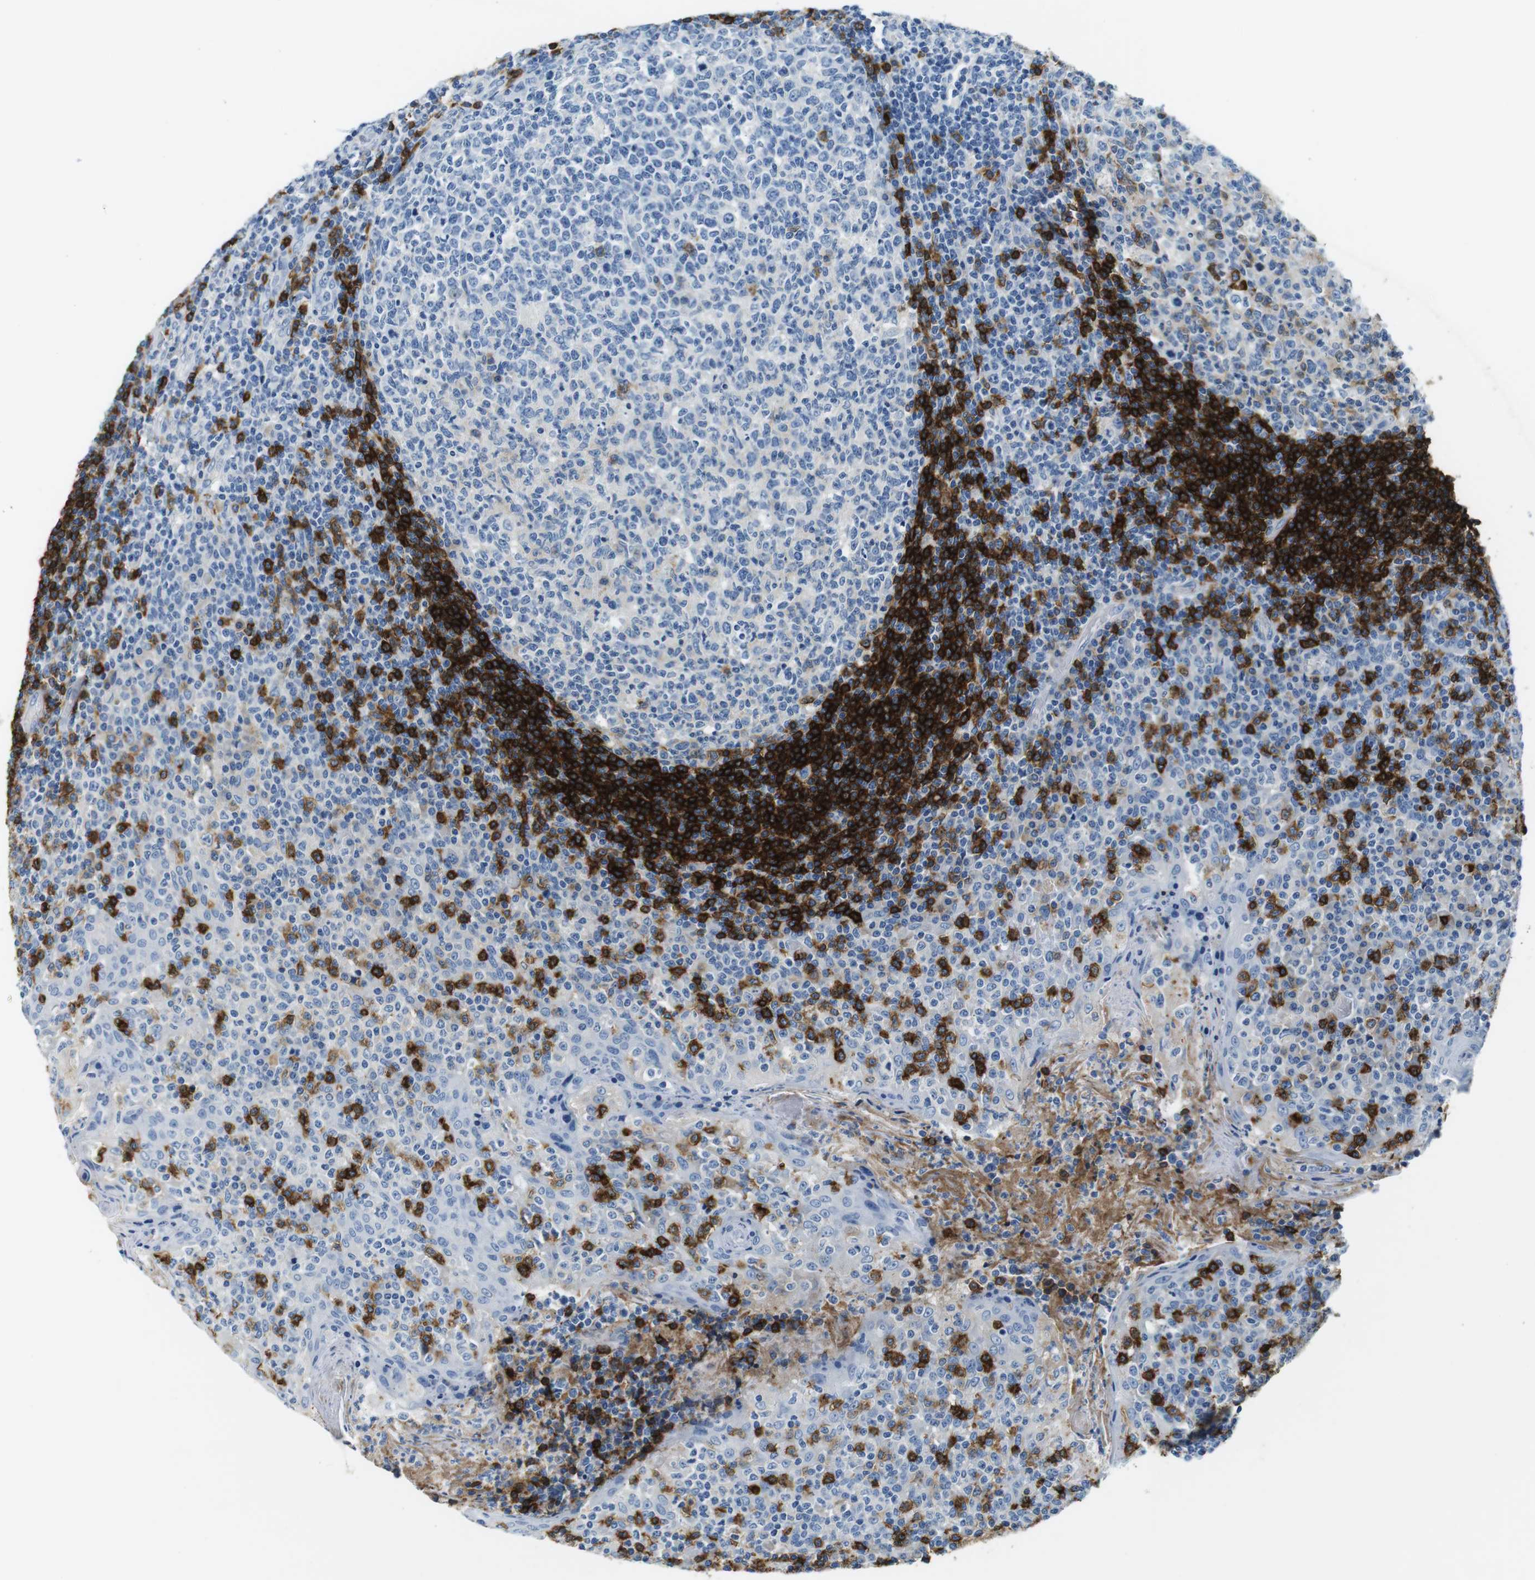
{"staining": {"intensity": "moderate", "quantity": "<25%", "location": "cytoplasmic/membranous"}, "tissue": "tonsil", "cell_type": "Germinal center cells", "image_type": "normal", "snomed": [{"axis": "morphology", "description": "Normal tissue, NOS"}, {"axis": "topography", "description": "Tonsil"}], "caption": "An immunohistochemistry photomicrograph of normal tissue is shown. Protein staining in brown labels moderate cytoplasmic/membranous positivity in tonsil within germinal center cells.", "gene": "IGHD", "patient": {"sex": "female", "age": 19}}